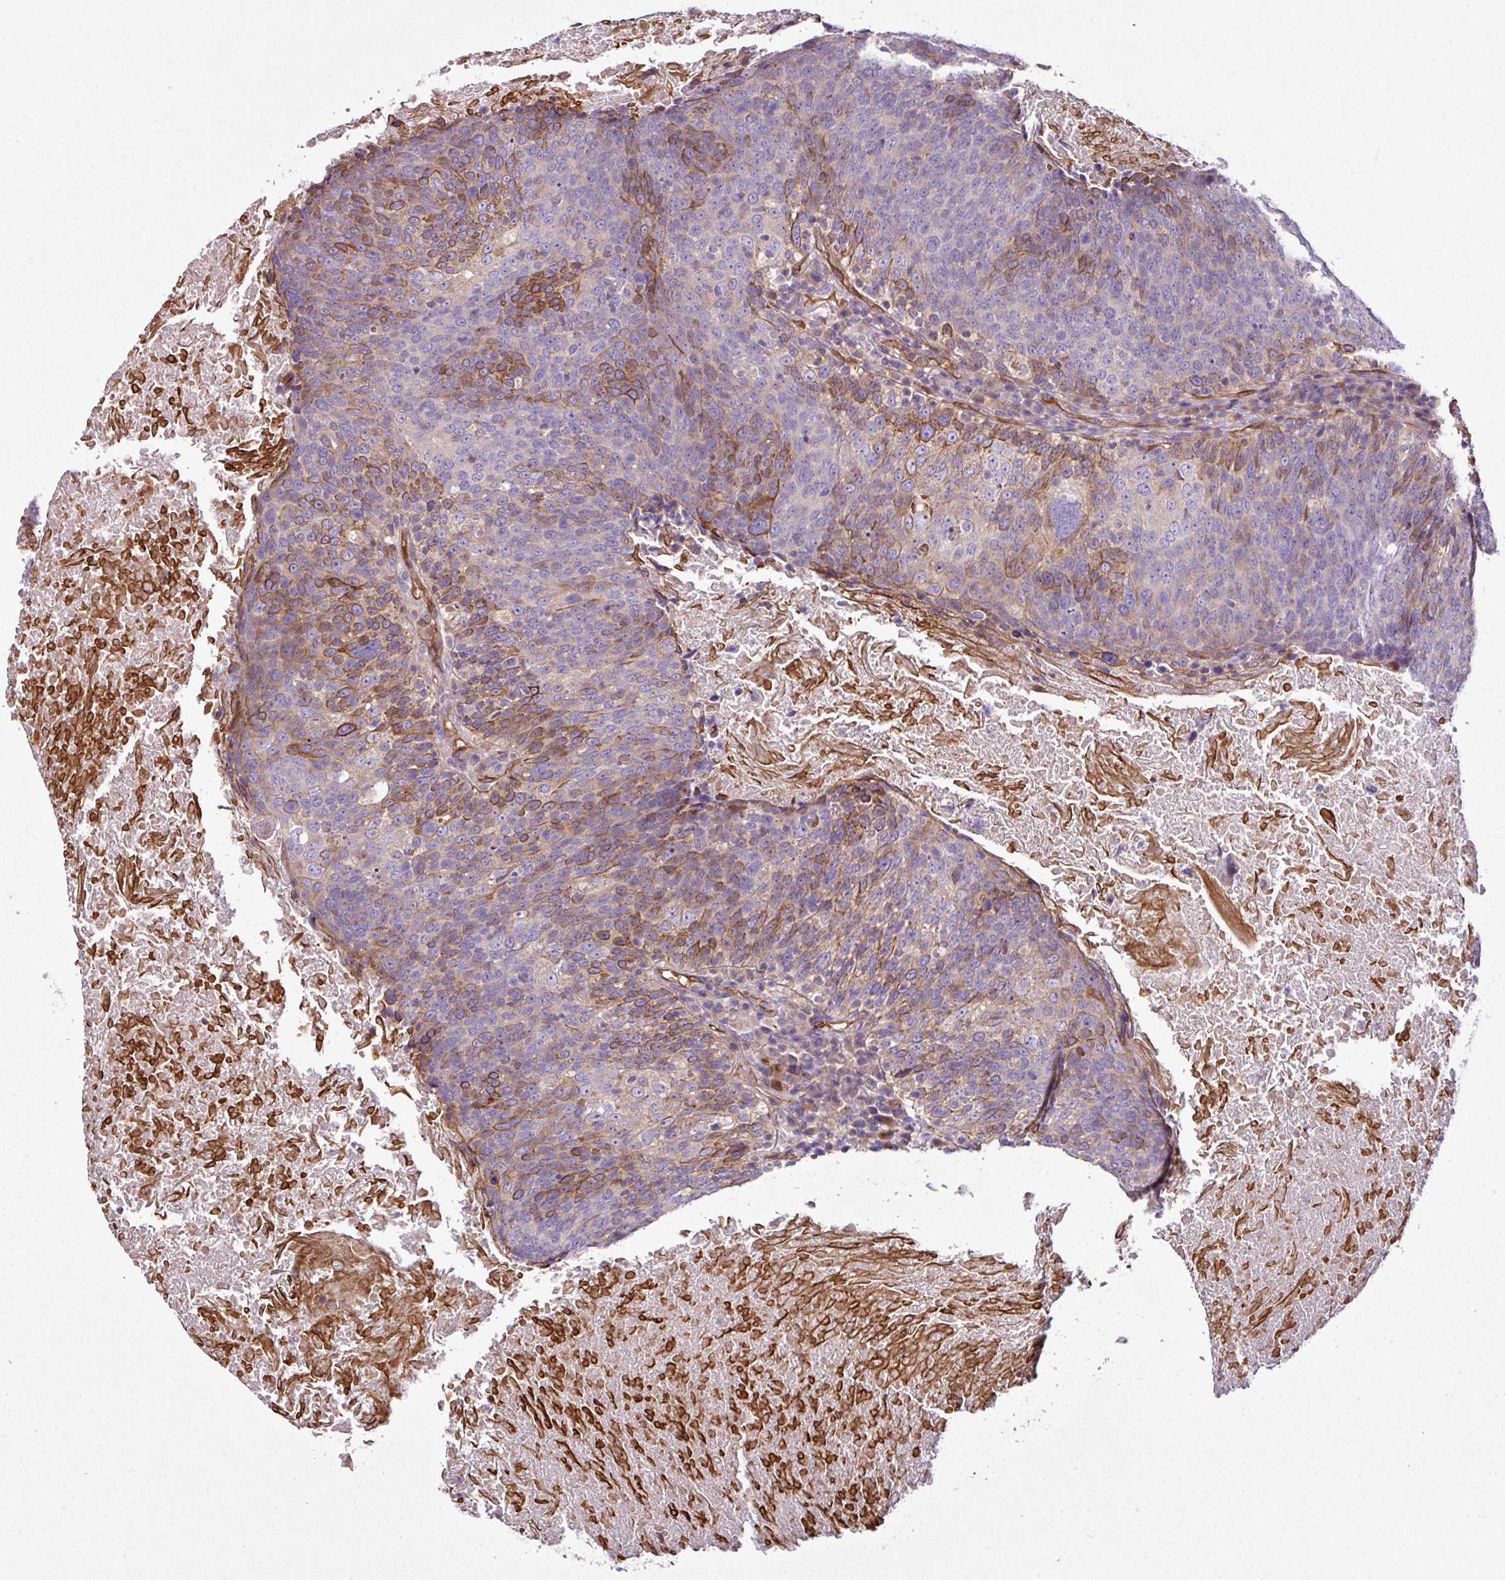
{"staining": {"intensity": "moderate", "quantity": "<25%", "location": "cytoplasmic/membranous"}, "tissue": "head and neck cancer", "cell_type": "Tumor cells", "image_type": "cancer", "snomed": [{"axis": "morphology", "description": "Squamous cell carcinoma, NOS"}, {"axis": "morphology", "description": "Squamous cell carcinoma, metastatic, NOS"}, {"axis": "topography", "description": "Lymph node"}, {"axis": "topography", "description": "Head-Neck"}], "caption": "A high-resolution histopathology image shows immunohistochemistry staining of head and neck cancer, which displays moderate cytoplasmic/membranous positivity in about <25% of tumor cells.", "gene": "ZNF106", "patient": {"sex": "male", "age": 62}}